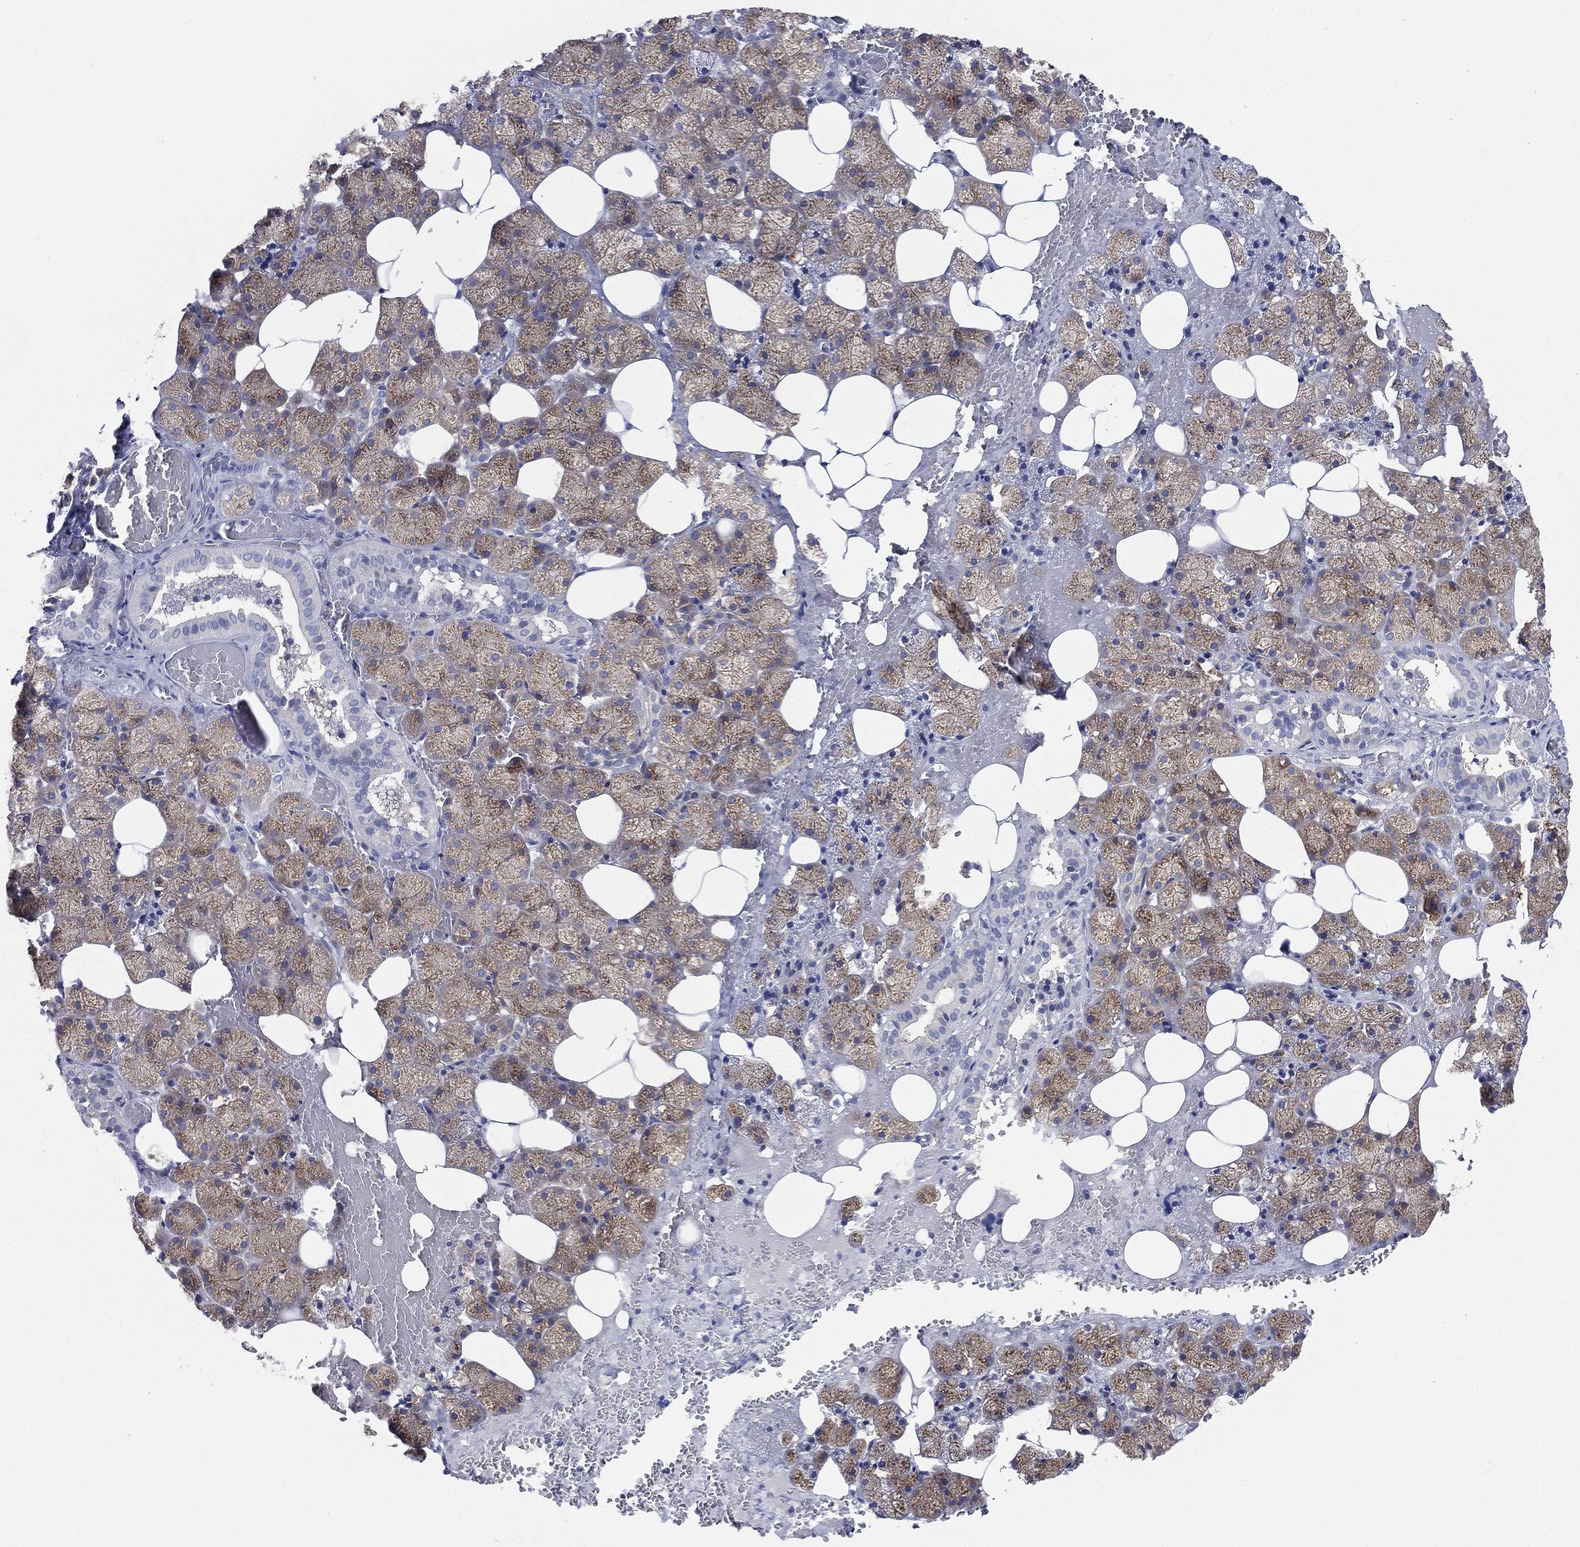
{"staining": {"intensity": "weak", "quantity": ">75%", "location": "cytoplasmic/membranous"}, "tissue": "salivary gland", "cell_type": "Glandular cells", "image_type": "normal", "snomed": [{"axis": "morphology", "description": "Normal tissue, NOS"}, {"axis": "topography", "description": "Salivary gland"}], "caption": "Protein expression analysis of benign salivary gland displays weak cytoplasmic/membranous positivity in about >75% of glandular cells.", "gene": "ATP8A2", "patient": {"sex": "male", "age": 38}}